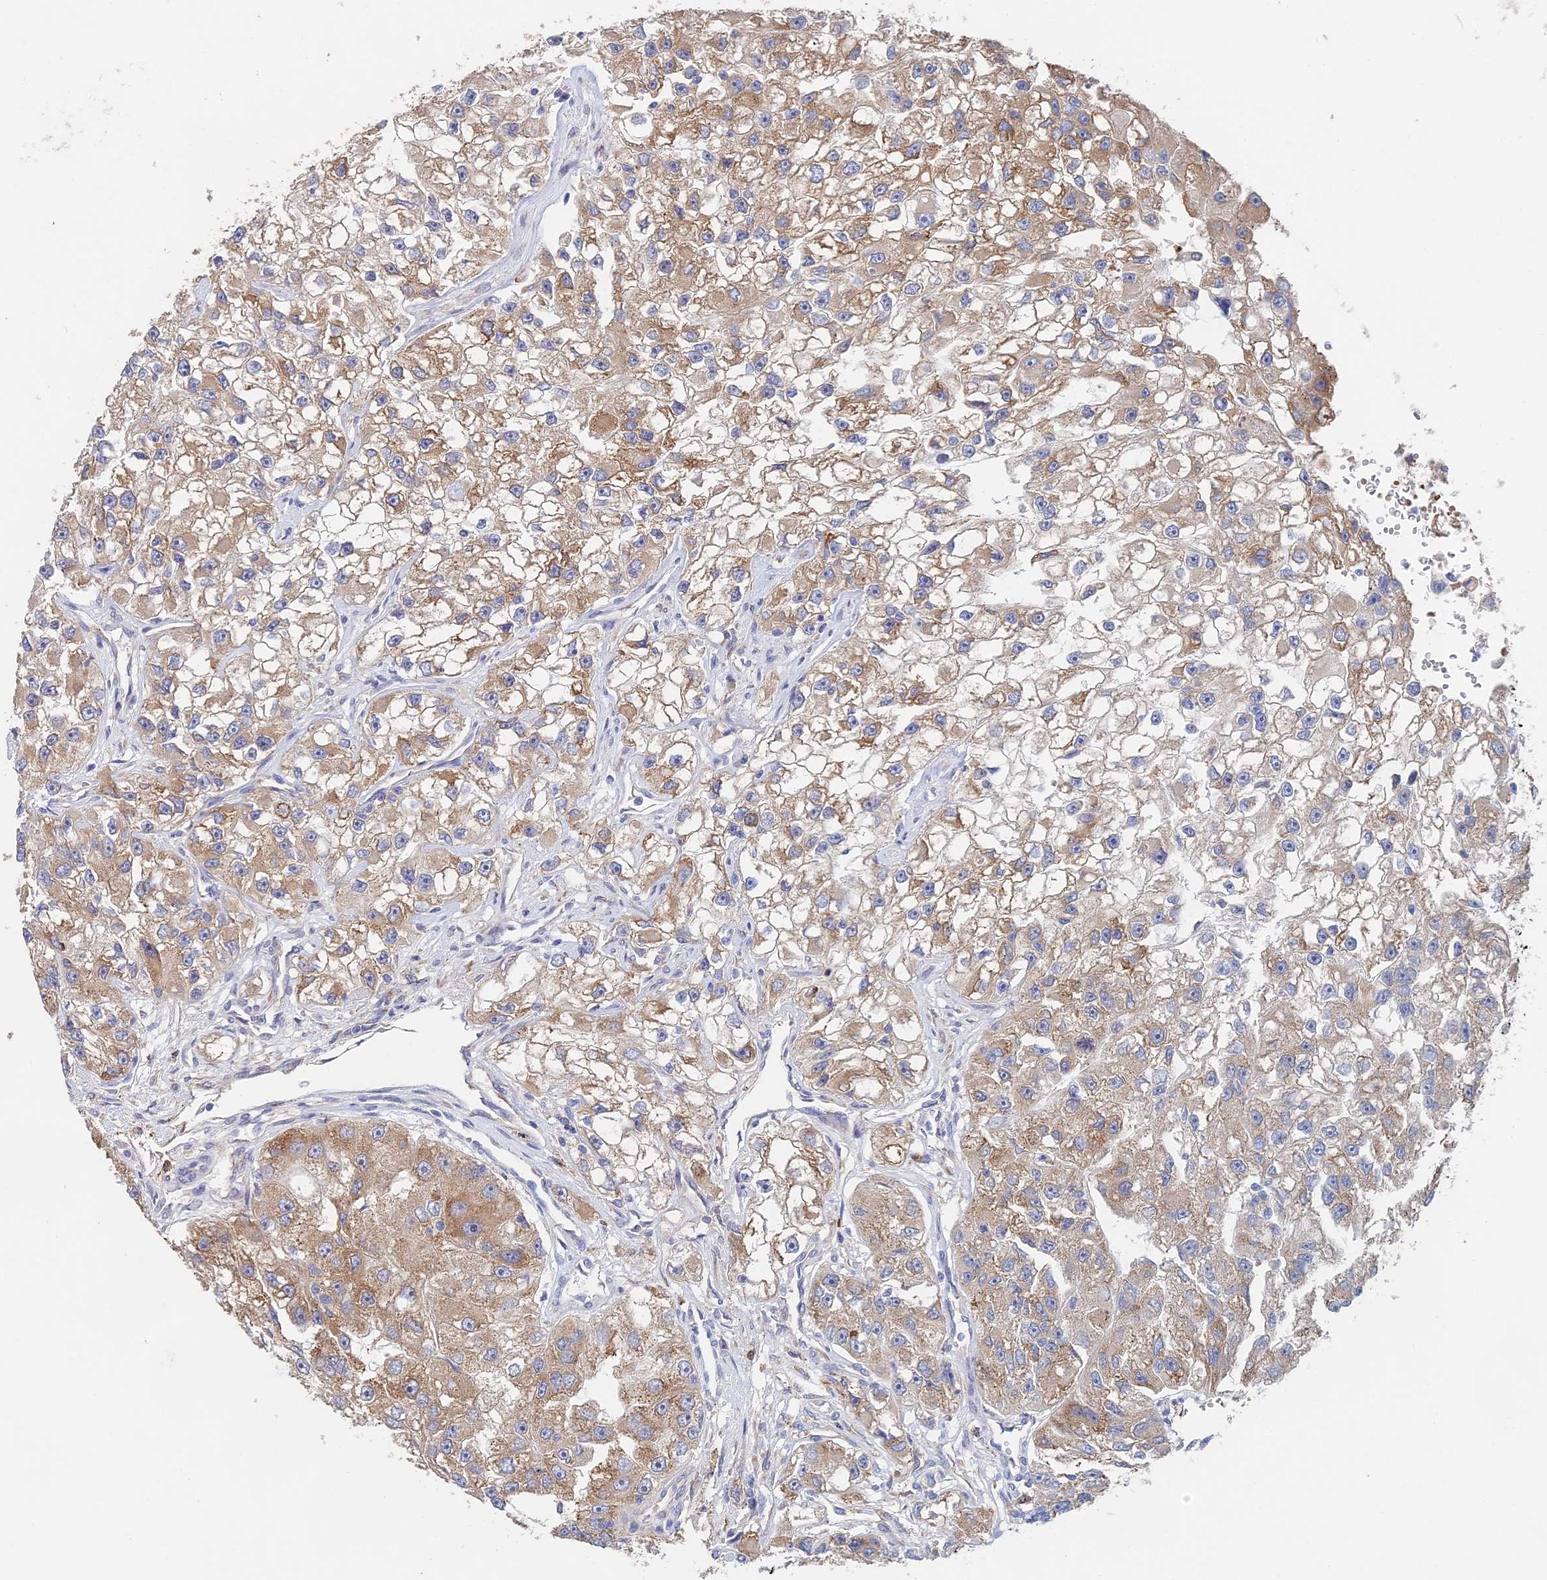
{"staining": {"intensity": "moderate", "quantity": ">75%", "location": "cytoplasmic/membranous"}, "tissue": "renal cancer", "cell_type": "Tumor cells", "image_type": "cancer", "snomed": [{"axis": "morphology", "description": "Adenocarcinoma, NOS"}, {"axis": "topography", "description": "Kidney"}], "caption": "Protein staining by immunohistochemistry demonstrates moderate cytoplasmic/membranous expression in approximately >75% of tumor cells in adenocarcinoma (renal).", "gene": "ELOF1", "patient": {"sex": "male", "age": 63}}